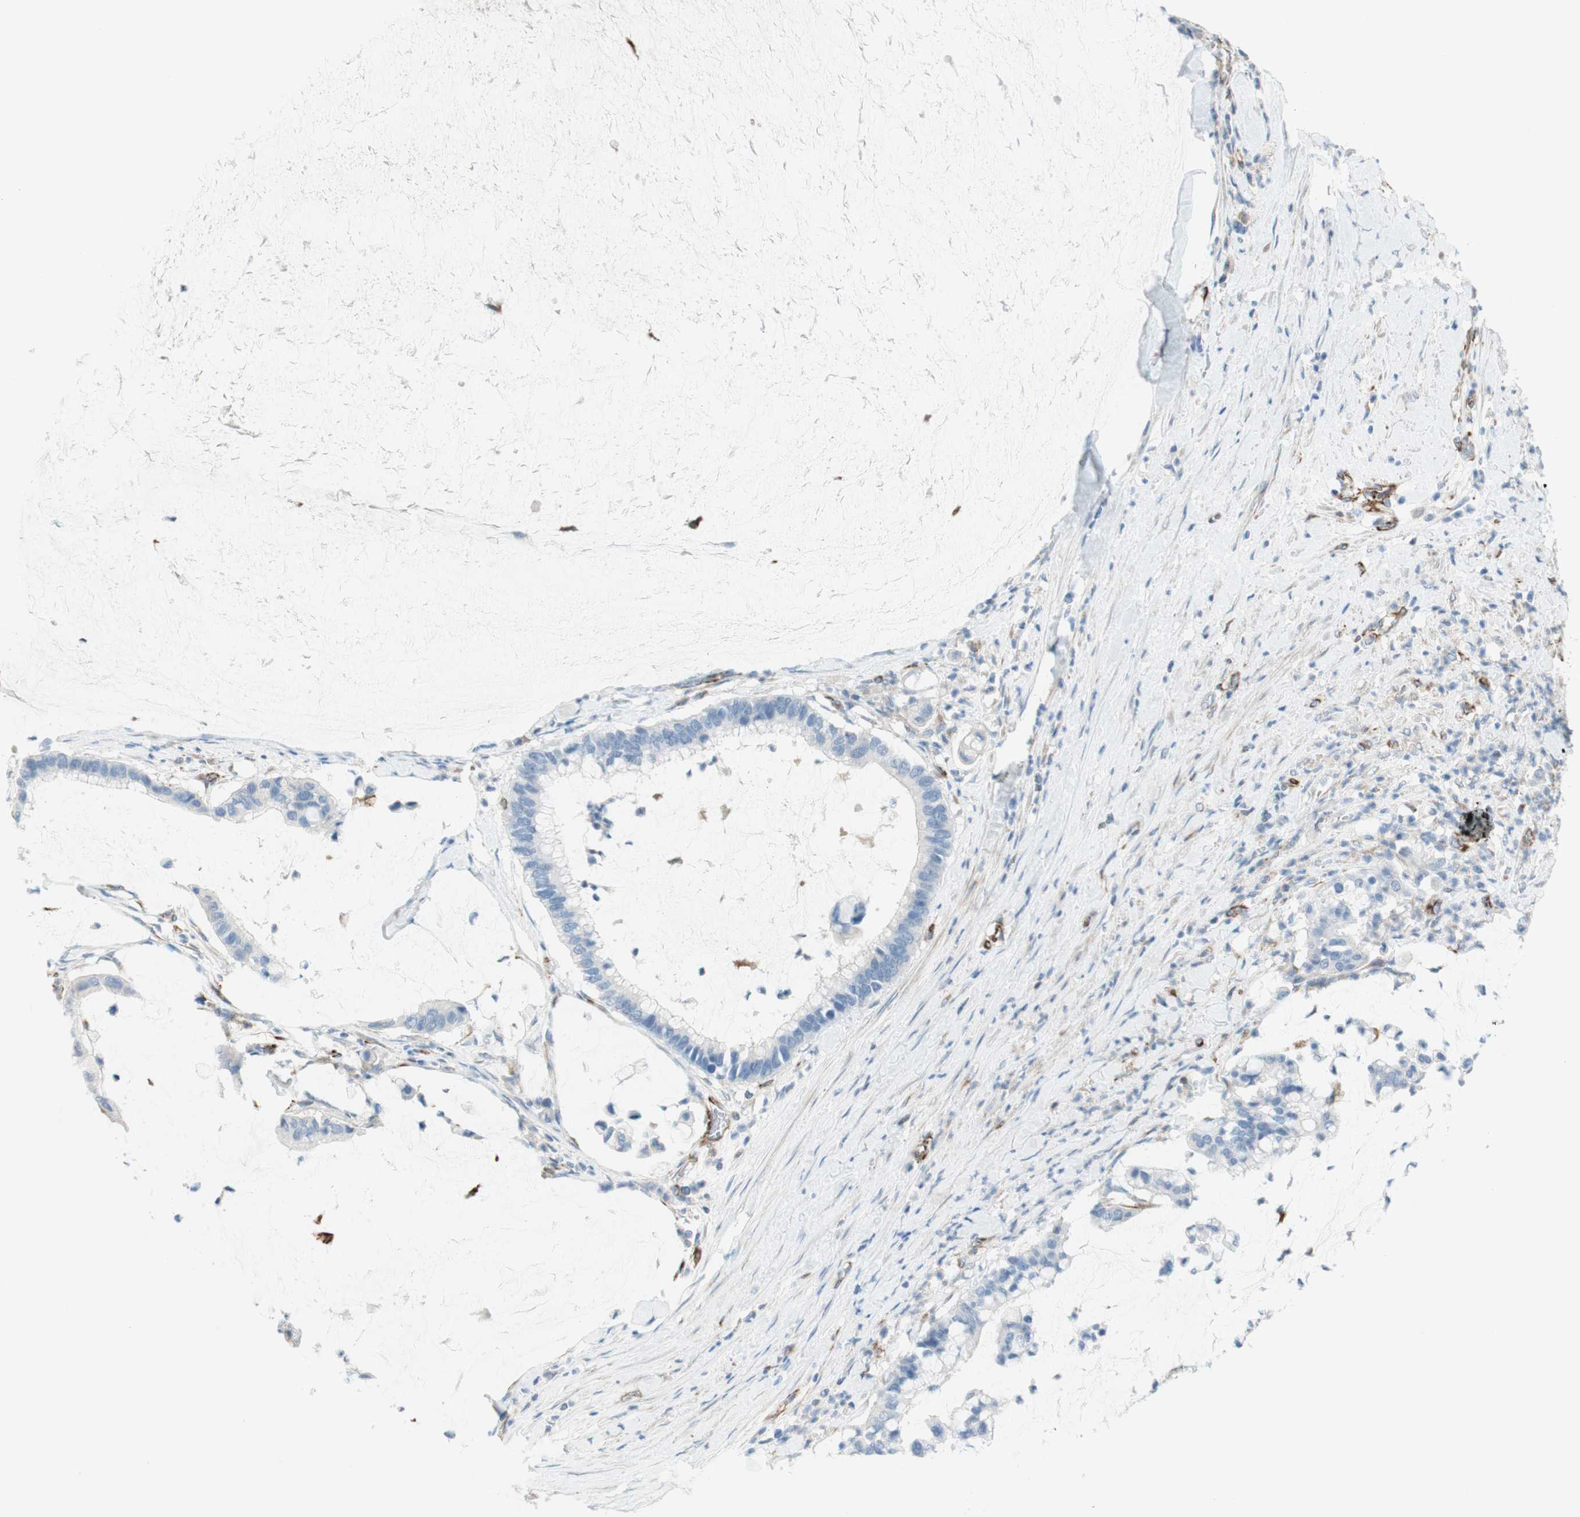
{"staining": {"intensity": "negative", "quantity": "none", "location": "none"}, "tissue": "pancreatic cancer", "cell_type": "Tumor cells", "image_type": "cancer", "snomed": [{"axis": "morphology", "description": "Adenocarcinoma, NOS"}, {"axis": "topography", "description": "Pancreas"}], "caption": "IHC micrograph of human adenocarcinoma (pancreatic) stained for a protein (brown), which shows no positivity in tumor cells.", "gene": "POU2AF1", "patient": {"sex": "male", "age": 41}}